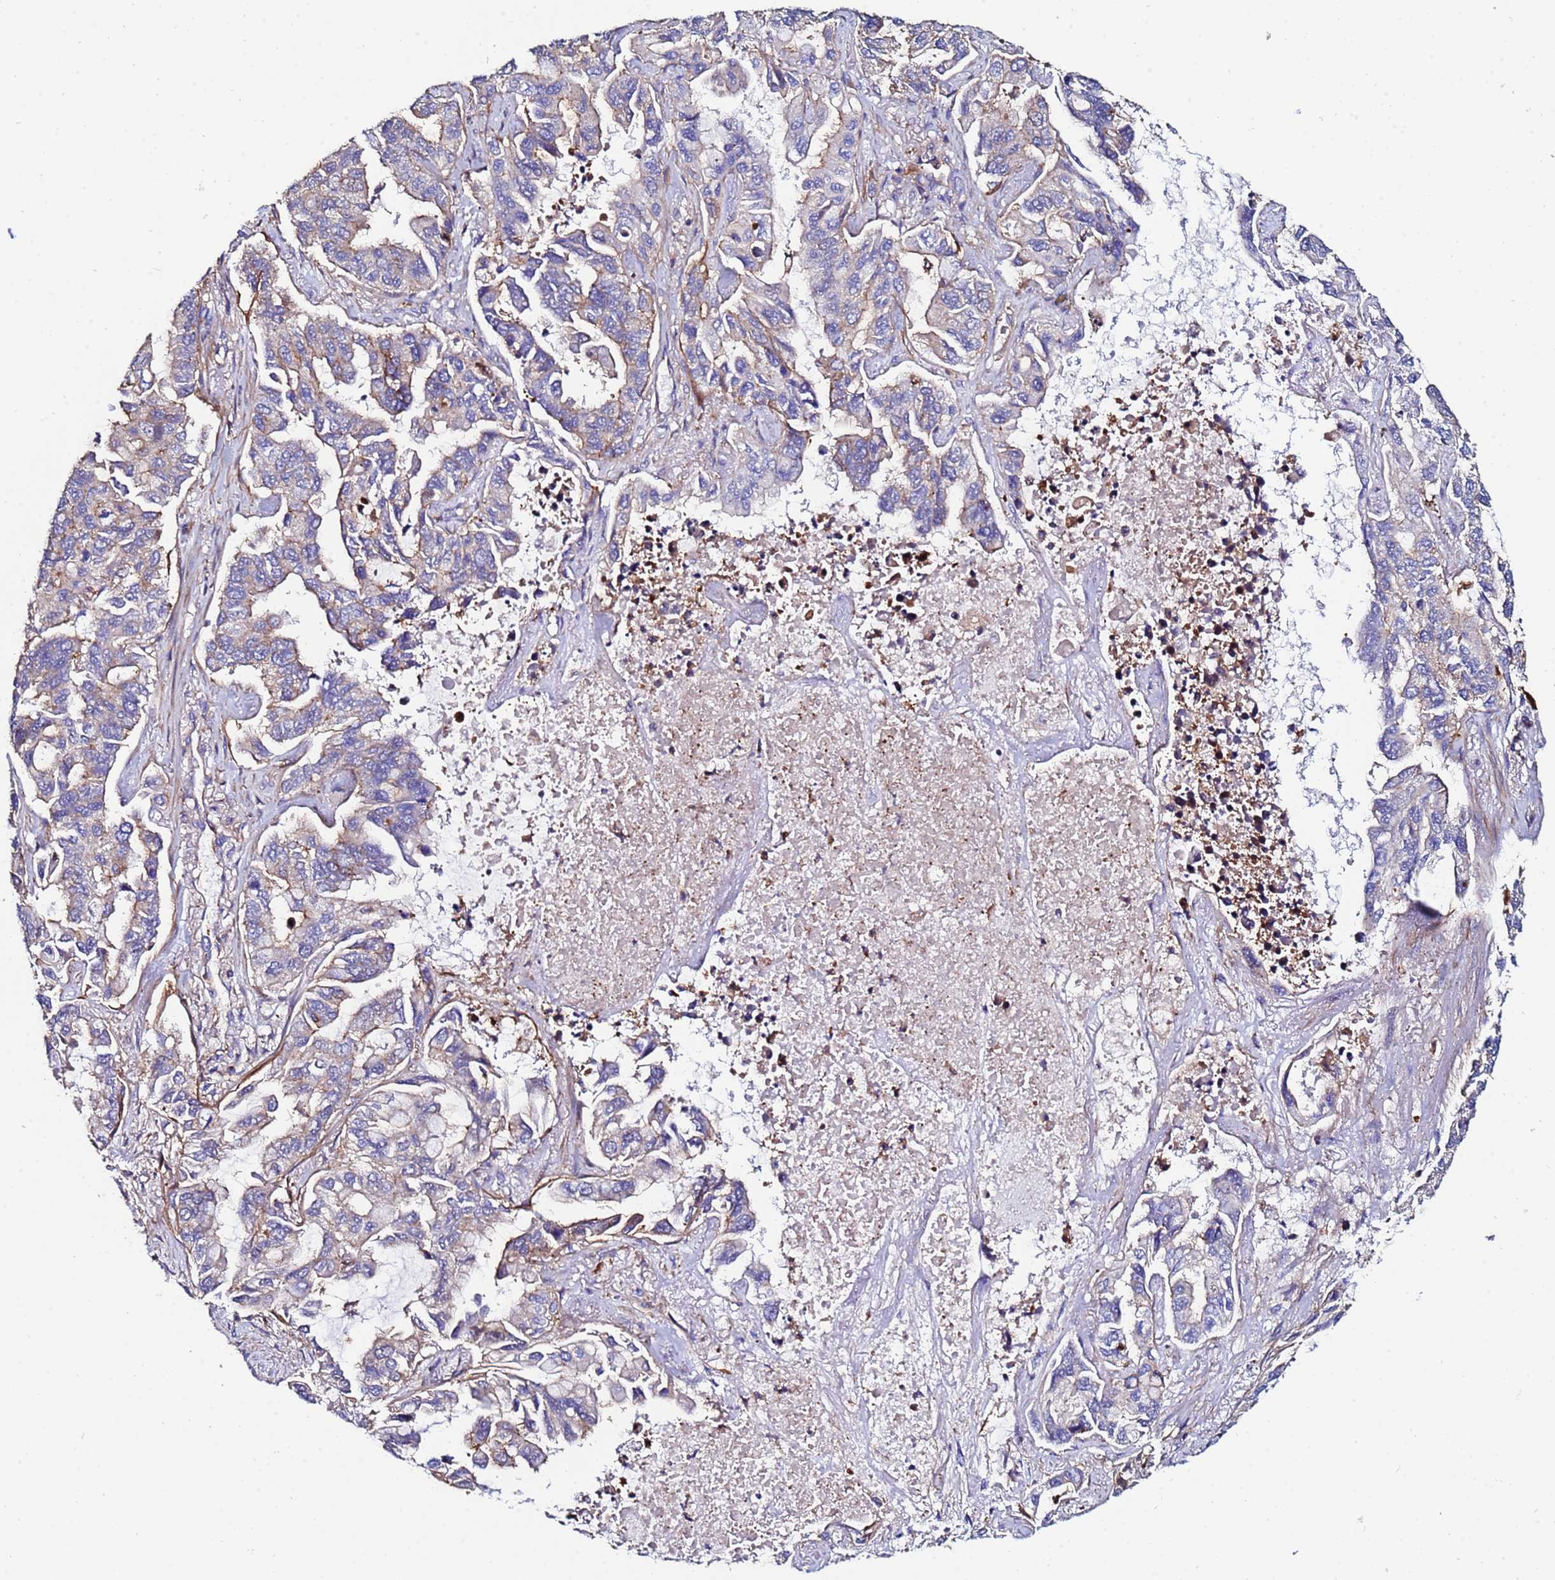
{"staining": {"intensity": "weak", "quantity": "<25%", "location": "cytoplasmic/membranous"}, "tissue": "lung cancer", "cell_type": "Tumor cells", "image_type": "cancer", "snomed": [{"axis": "morphology", "description": "Adenocarcinoma, NOS"}, {"axis": "topography", "description": "Lung"}], "caption": "Immunohistochemistry (IHC) image of human adenocarcinoma (lung) stained for a protein (brown), which shows no positivity in tumor cells.", "gene": "POTEE", "patient": {"sex": "male", "age": 64}}